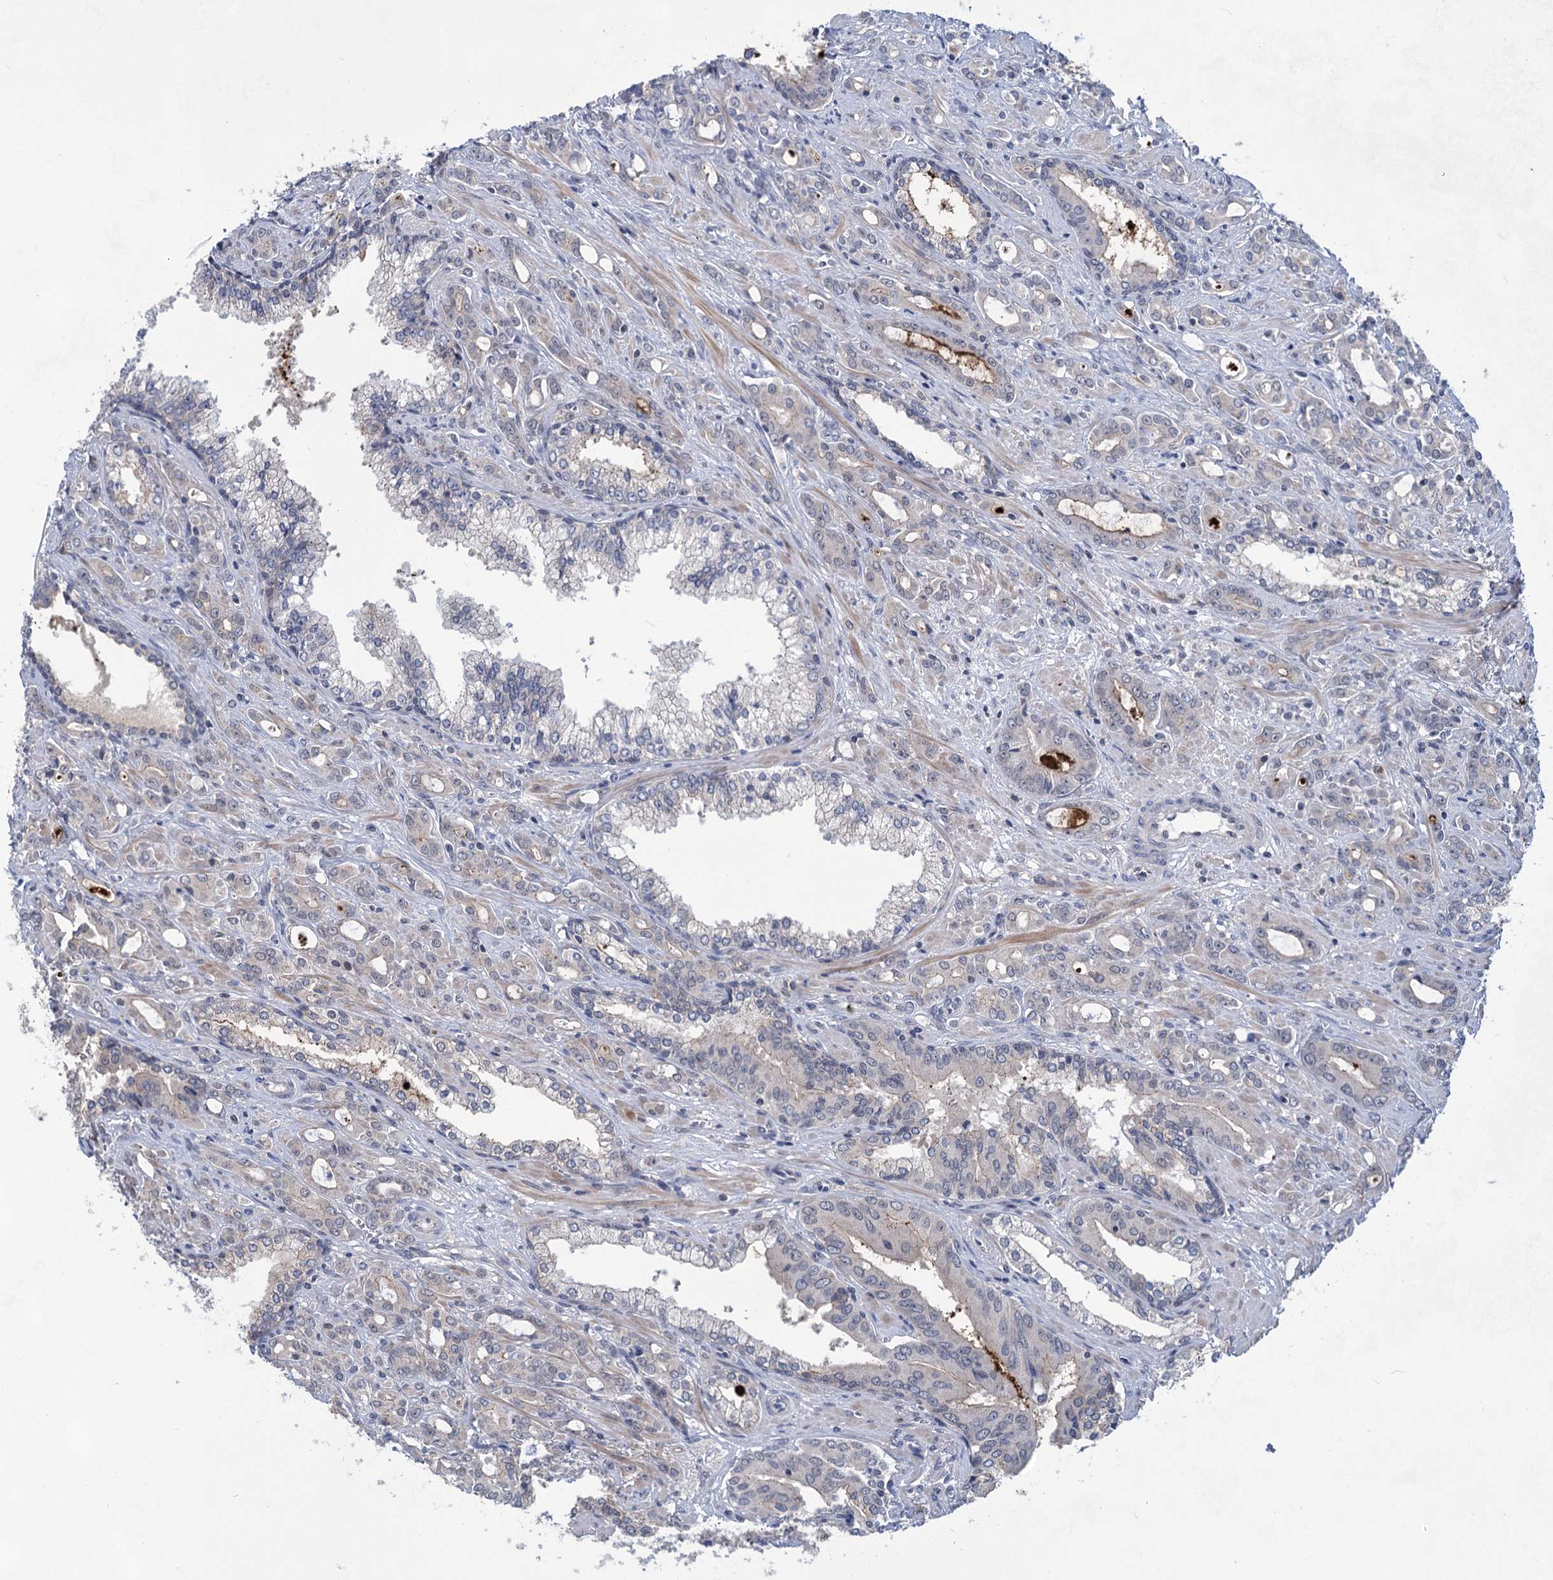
{"staining": {"intensity": "negative", "quantity": "none", "location": "none"}, "tissue": "prostate cancer", "cell_type": "Tumor cells", "image_type": "cancer", "snomed": [{"axis": "morphology", "description": "Adenocarcinoma, High grade"}, {"axis": "topography", "description": "Prostate"}], "caption": "Human prostate cancer (adenocarcinoma (high-grade)) stained for a protein using immunohistochemistry displays no positivity in tumor cells.", "gene": "TTC17", "patient": {"sex": "male", "age": 72}}